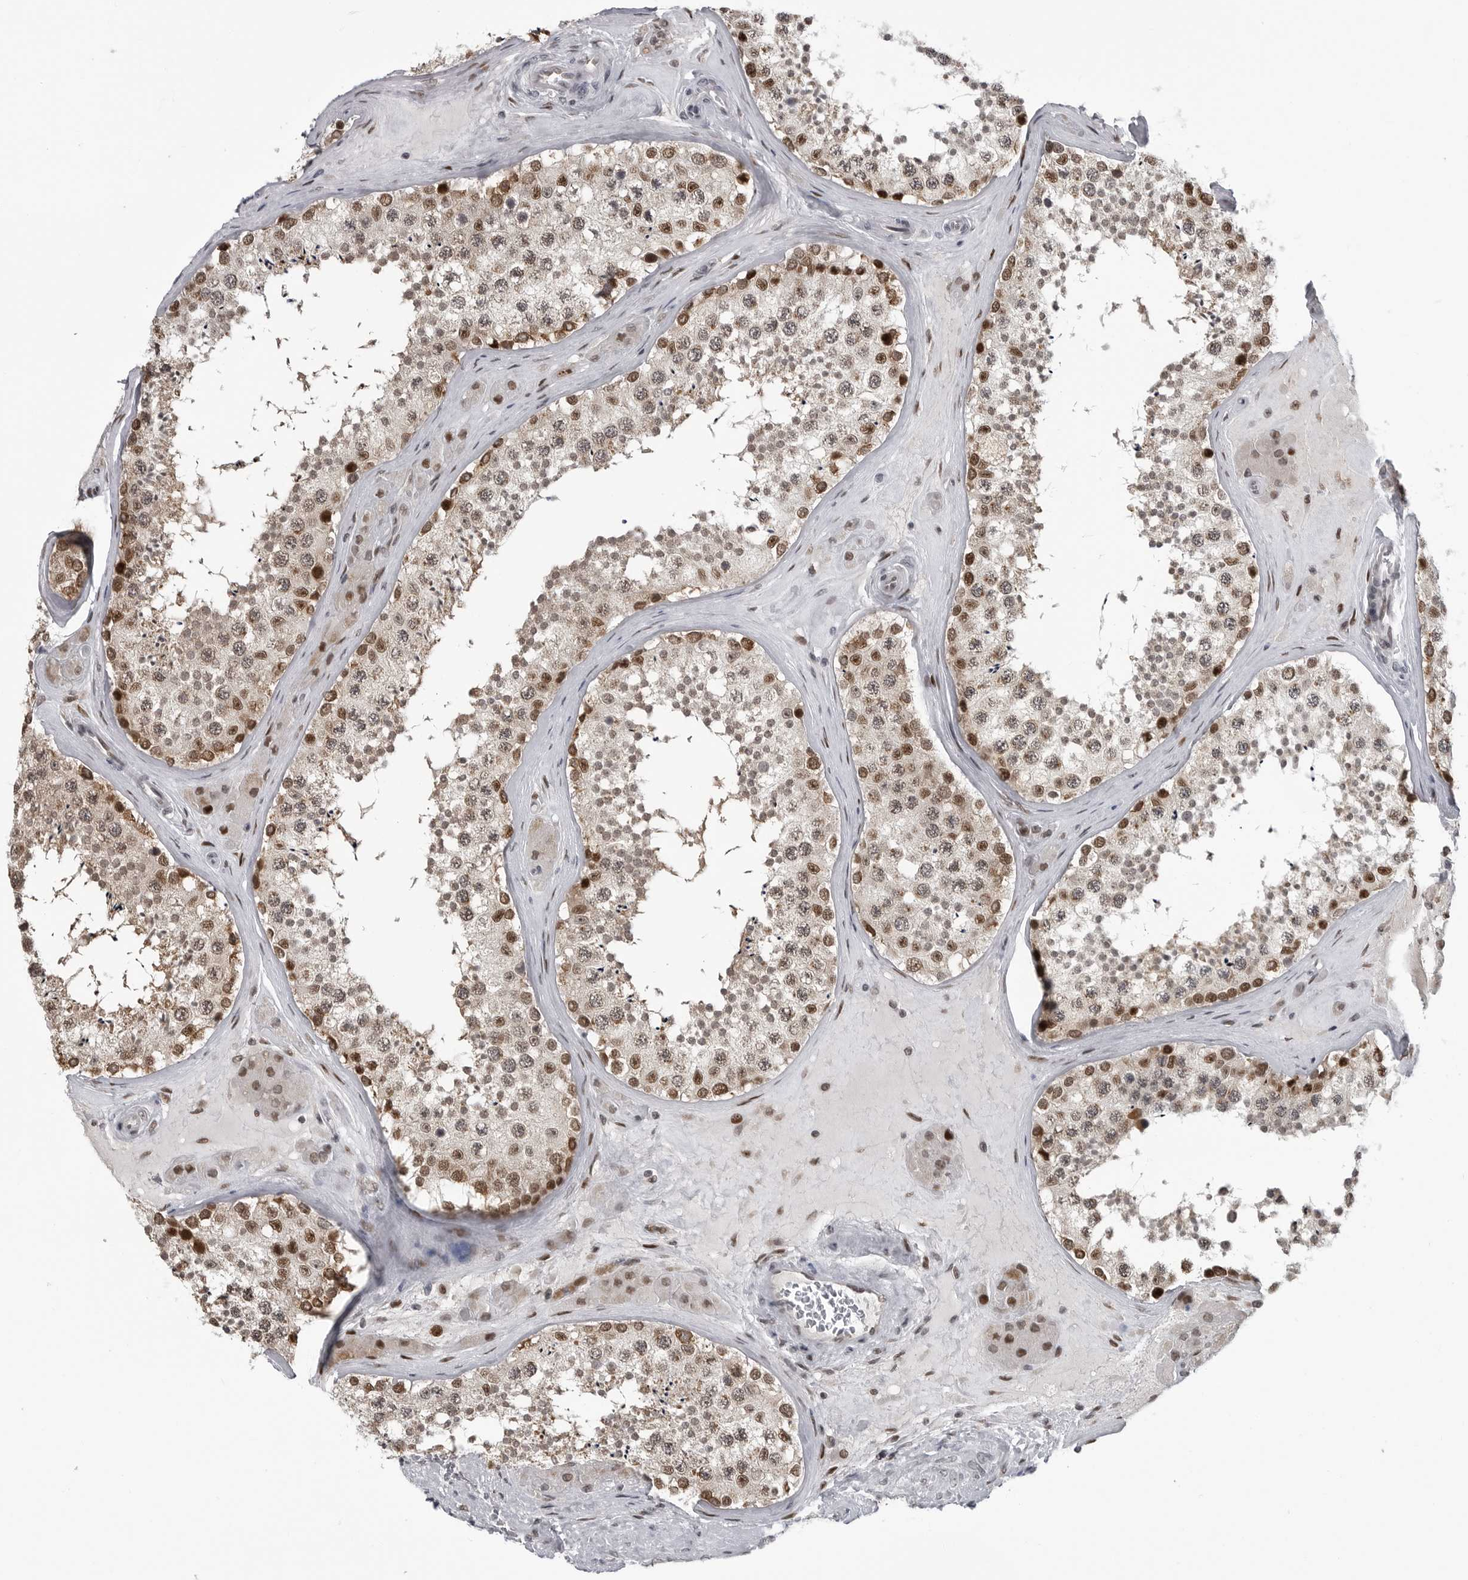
{"staining": {"intensity": "moderate", "quantity": ">75%", "location": "nuclear"}, "tissue": "testis", "cell_type": "Cells in seminiferous ducts", "image_type": "normal", "snomed": [{"axis": "morphology", "description": "Normal tissue, NOS"}, {"axis": "topography", "description": "Testis"}], "caption": "High-magnification brightfield microscopy of normal testis stained with DAB (3,3'-diaminobenzidine) (brown) and counterstained with hematoxylin (blue). cells in seminiferous ducts exhibit moderate nuclear expression is seen in about>75% of cells.", "gene": "C8orf58", "patient": {"sex": "male", "age": 46}}